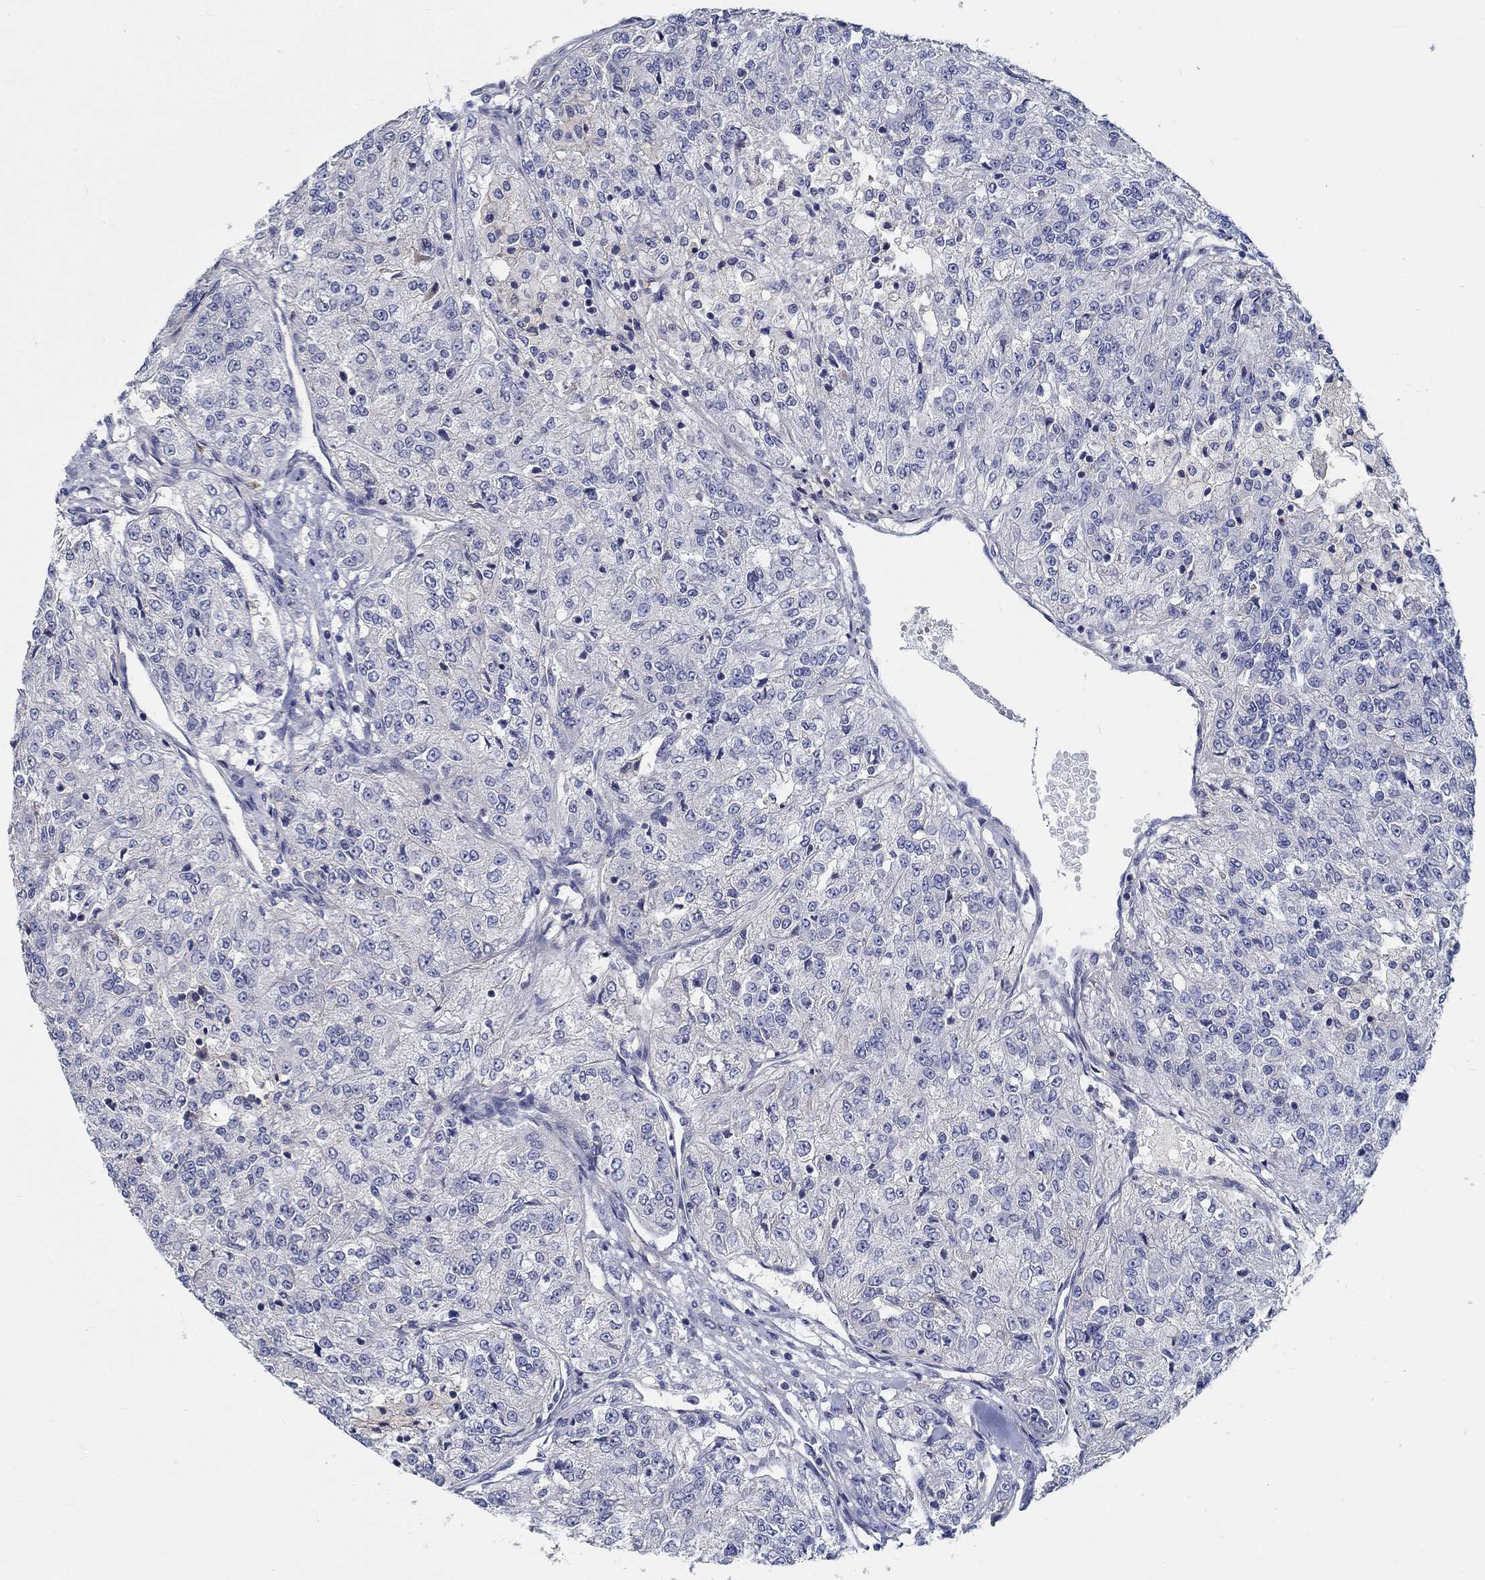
{"staining": {"intensity": "negative", "quantity": "none", "location": "none"}, "tissue": "renal cancer", "cell_type": "Tumor cells", "image_type": "cancer", "snomed": [{"axis": "morphology", "description": "Adenocarcinoma, NOS"}, {"axis": "topography", "description": "Kidney"}], "caption": "Immunohistochemistry micrograph of human adenocarcinoma (renal) stained for a protein (brown), which shows no staining in tumor cells. (DAB IHC visualized using brightfield microscopy, high magnification).", "gene": "MYBPC1", "patient": {"sex": "female", "age": 63}}